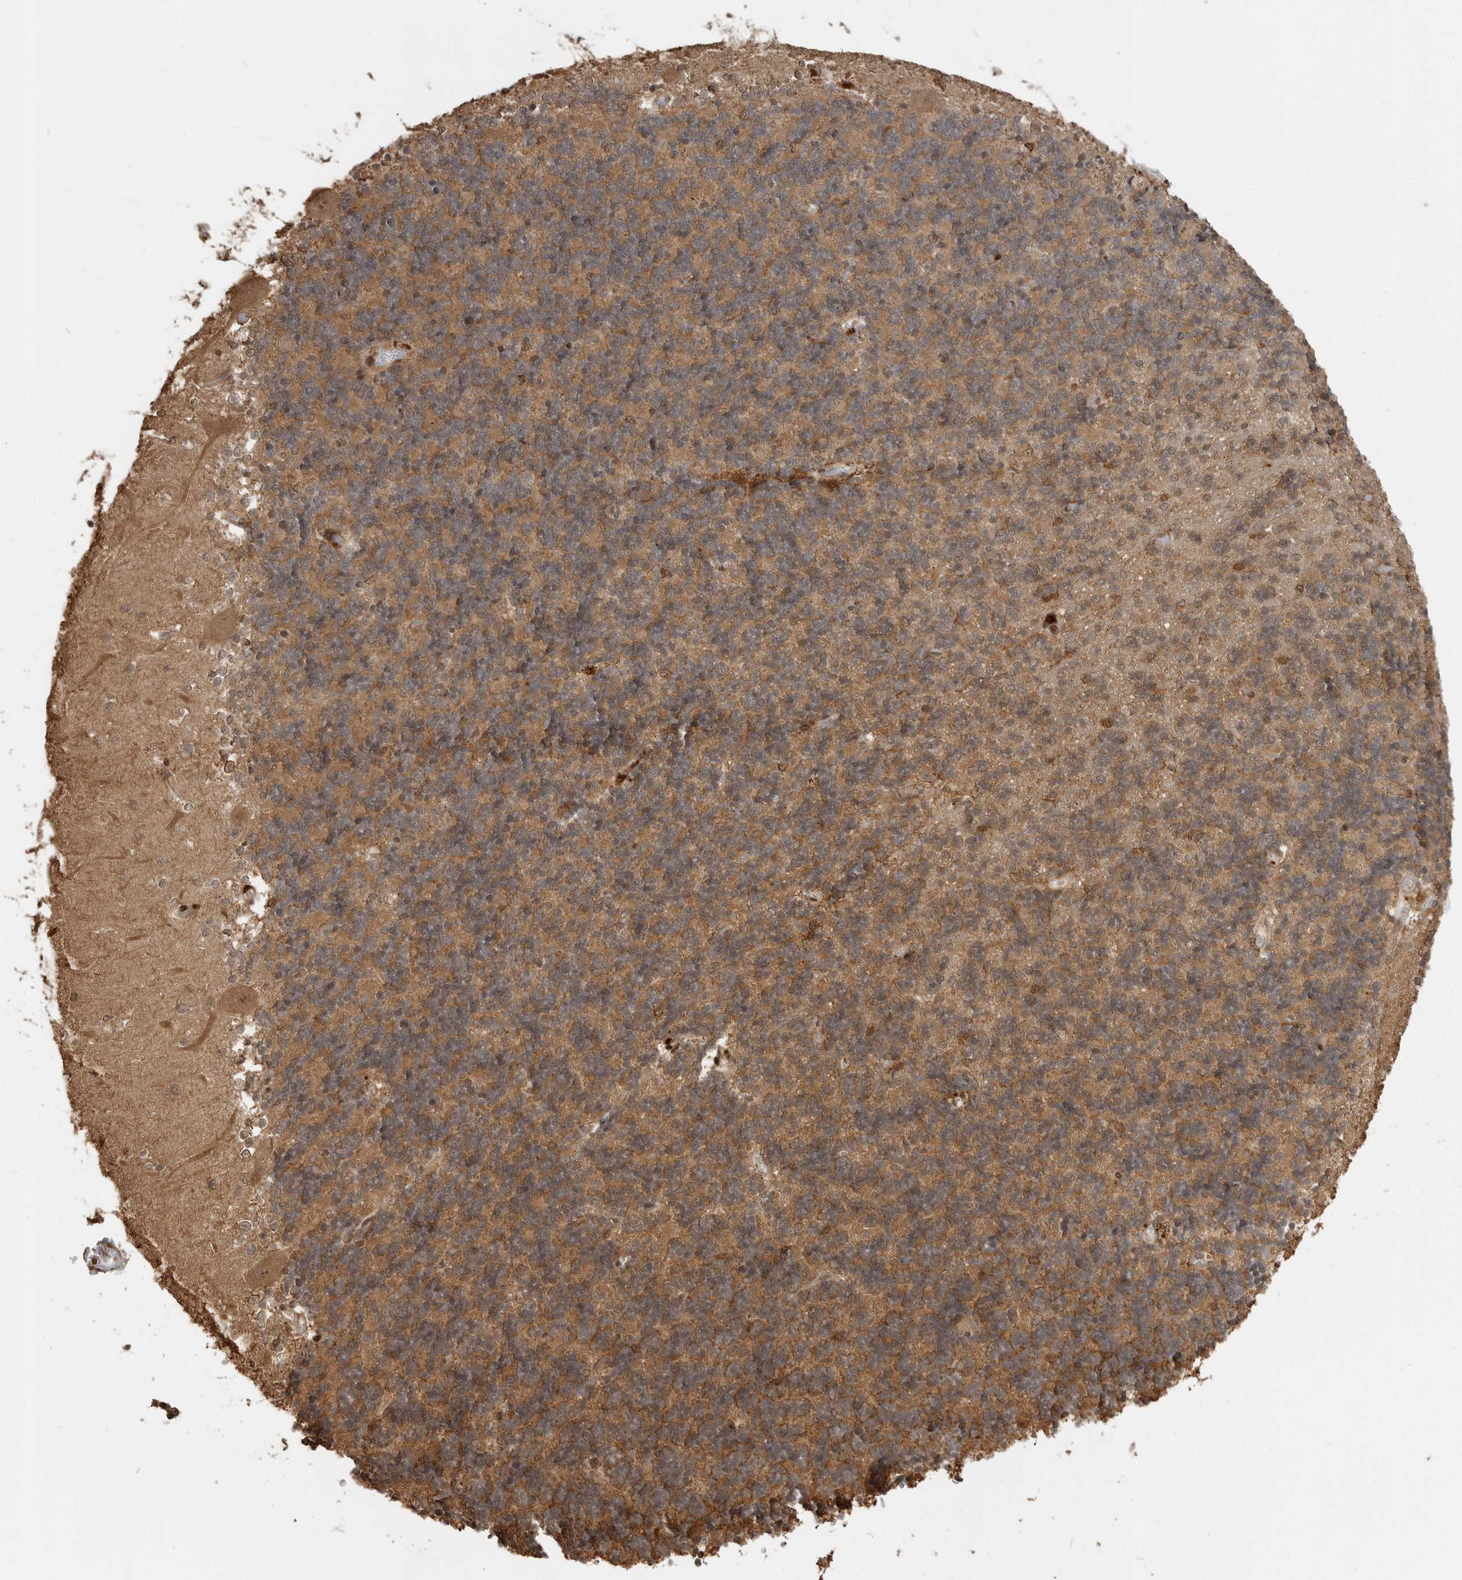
{"staining": {"intensity": "moderate", "quantity": "25%-75%", "location": "cytoplasmic/membranous"}, "tissue": "cerebellum", "cell_type": "Cells in granular layer", "image_type": "normal", "snomed": [{"axis": "morphology", "description": "Normal tissue, NOS"}, {"axis": "topography", "description": "Cerebellum"}], "caption": "IHC histopathology image of benign cerebellum: human cerebellum stained using IHC reveals medium levels of moderate protein expression localized specifically in the cytoplasmic/membranous of cells in granular layer, appearing as a cytoplasmic/membranous brown color.", "gene": "BMP2K", "patient": {"sex": "male", "age": 37}}